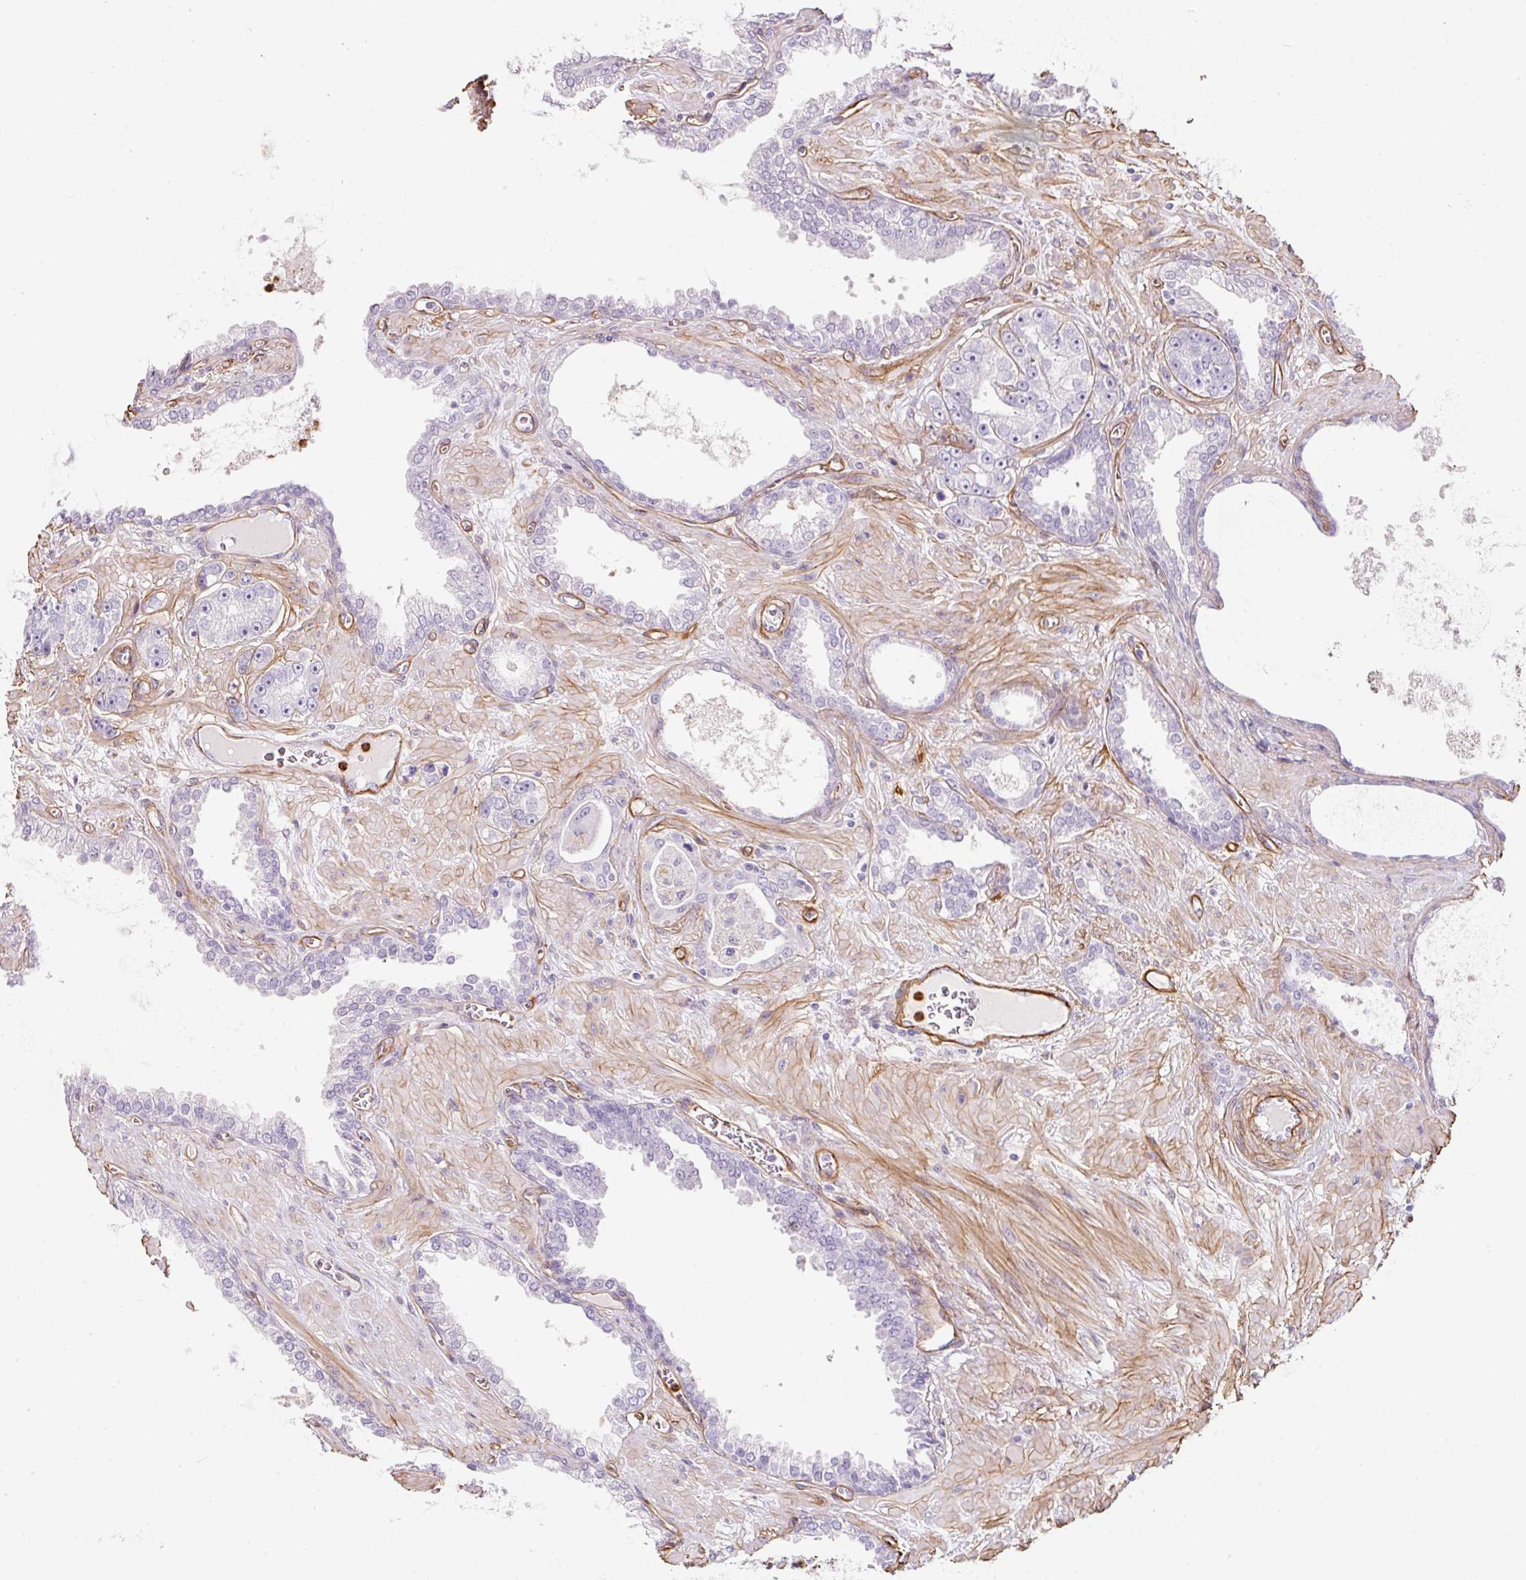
{"staining": {"intensity": "negative", "quantity": "none", "location": "none"}, "tissue": "prostate cancer", "cell_type": "Tumor cells", "image_type": "cancer", "snomed": [{"axis": "morphology", "description": "Adenocarcinoma, High grade"}, {"axis": "topography", "description": "Prostate"}], "caption": "This is an IHC image of adenocarcinoma (high-grade) (prostate). There is no positivity in tumor cells.", "gene": "LOXL4", "patient": {"sex": "male", "age": 71}}